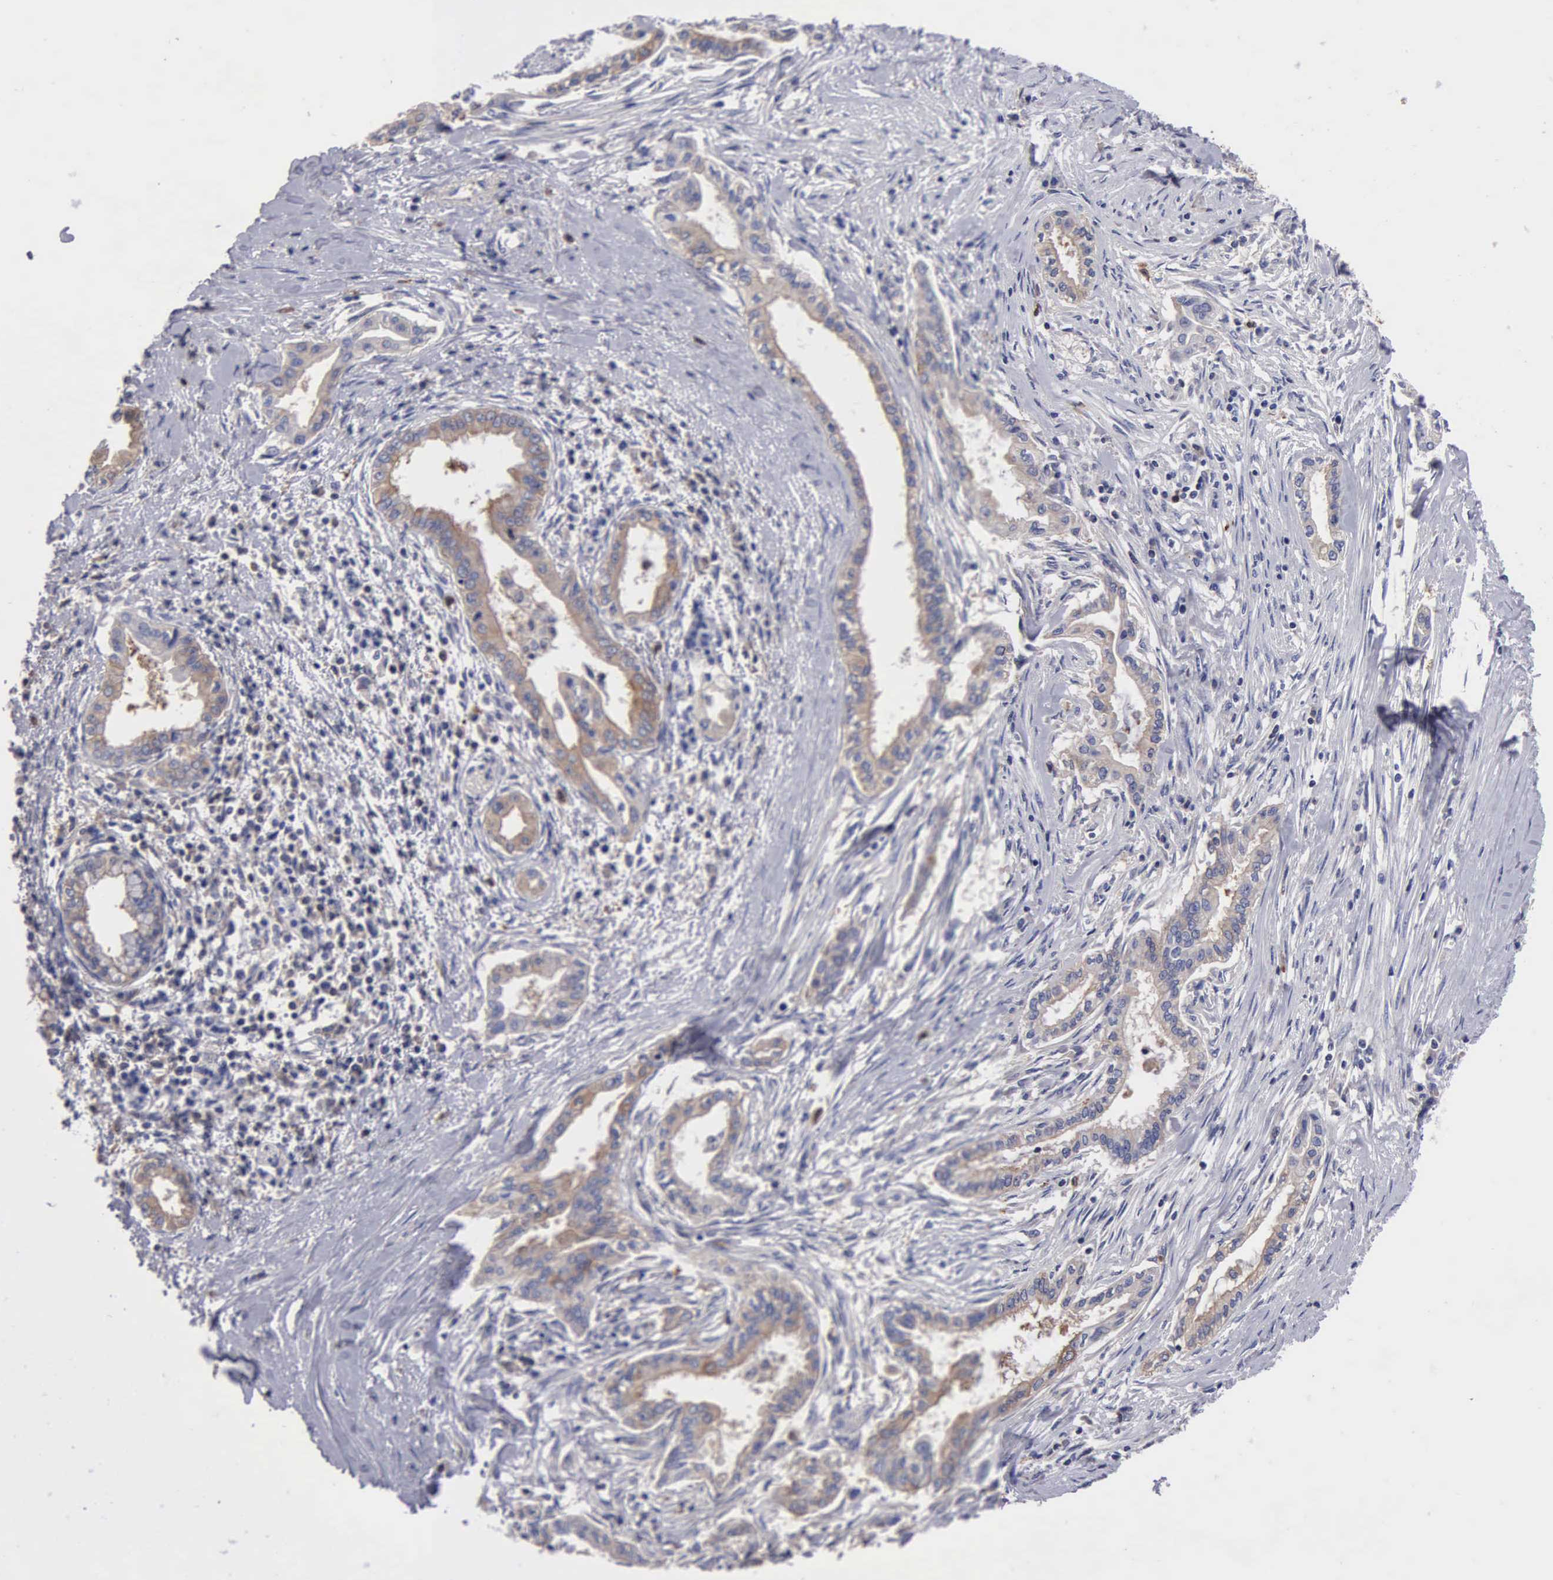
{"staining": {"intensity": "weak", "quantity": "25%-75%", "location": "cytoplasmic/membranous"}, "tissue": "pancreatic cancer", "cell_type": "Tumor cells", "image_type": "cancer", "snomed": [{"axis": "morphology", "description": "Adenocarcinoma, NOS"}, {"axis": "topography", "description": "Pancreas"}], "caption": "Weak cytoplasmic/membranous staining for a protein is appreciated in about 25%-75% of tumor cells of pancreatic cancer using immunohistochemistry.", "gene": "G6PD", "patient": {"sex": "female", "age": 64}}